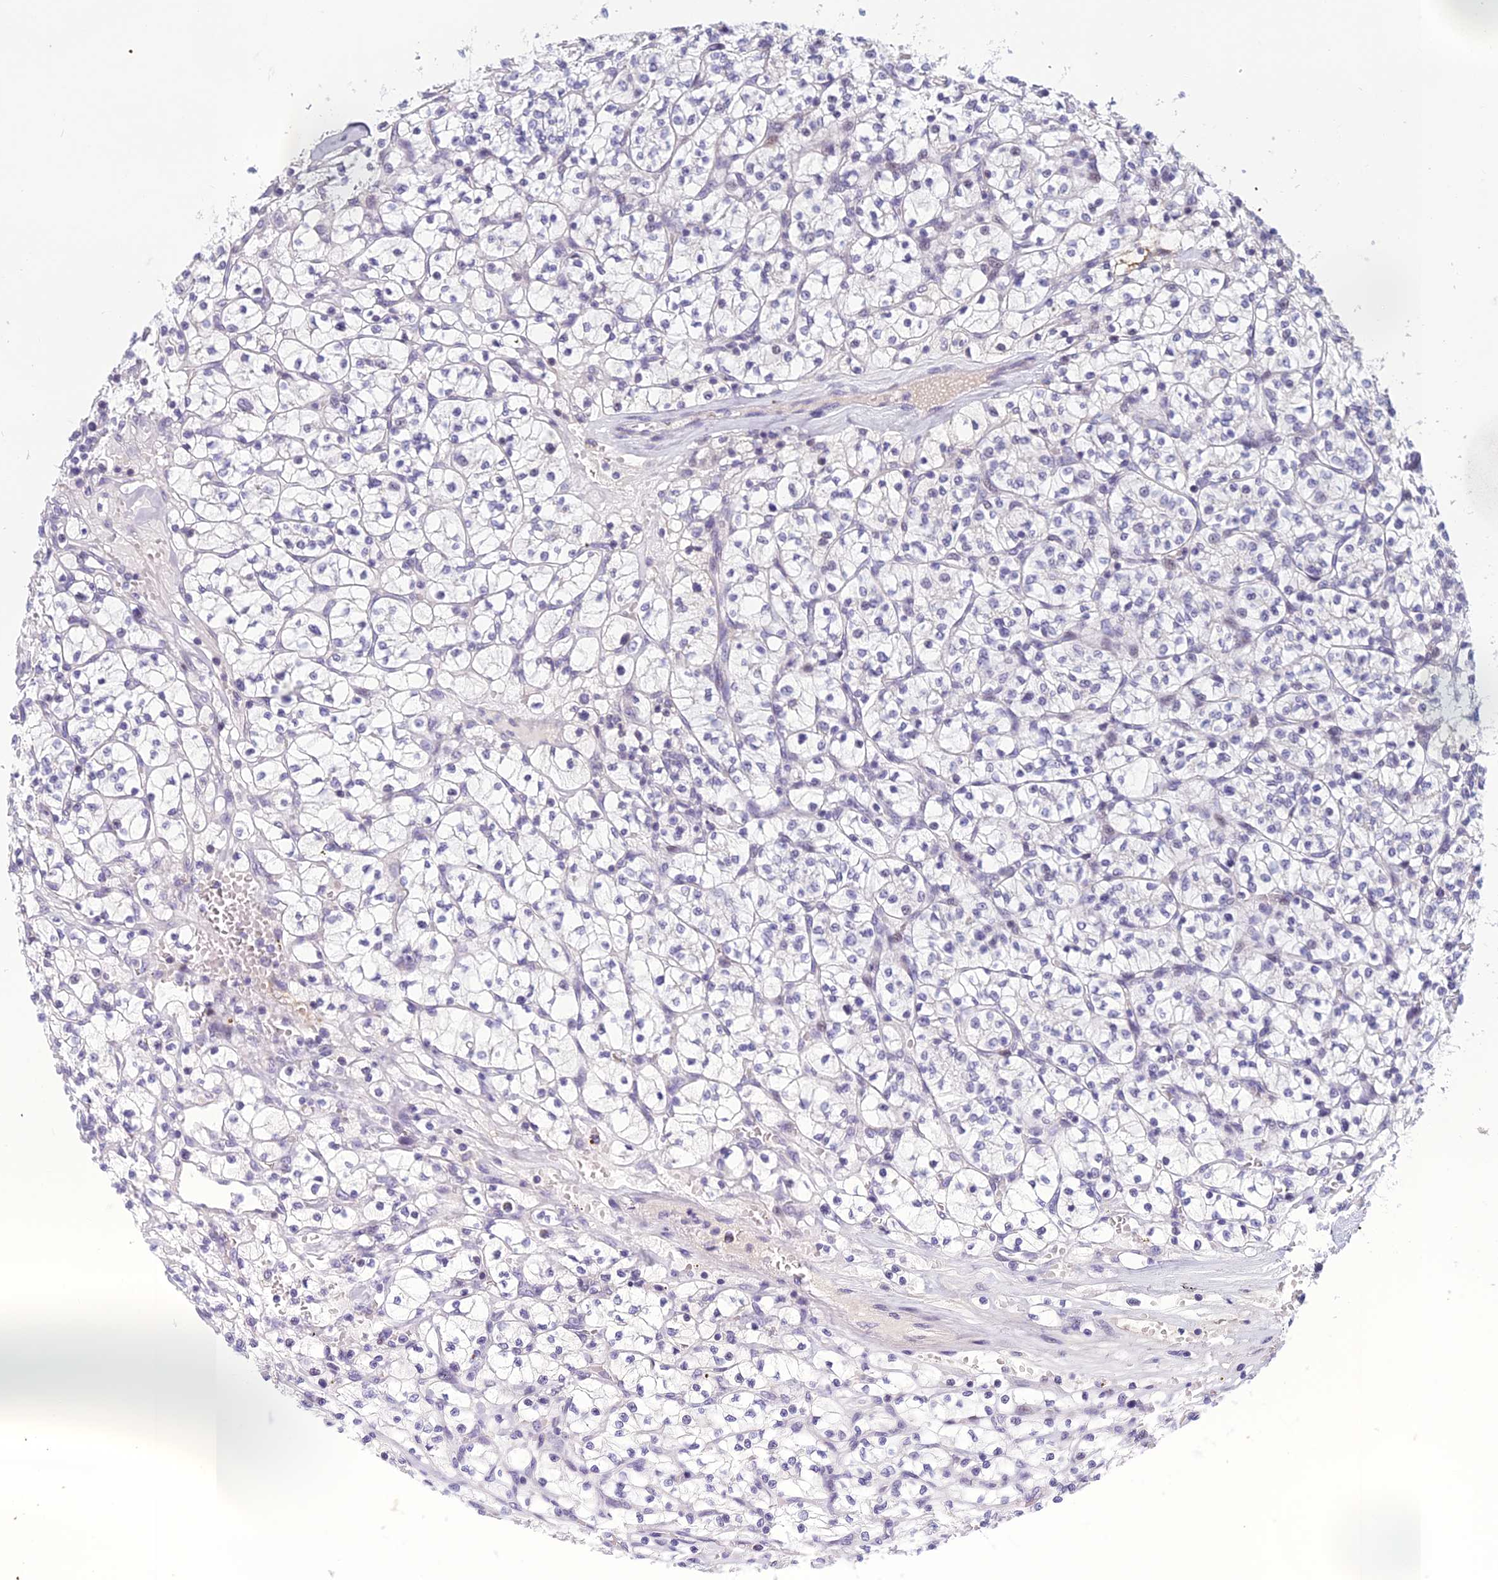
{"staining": {"intensity": "negative", "quantity": "none", "location": "none"}, "tissue": "renal cancer", "cell_type": "Tumor cells", "image_type": "cancer", "snomed": [{"axis": "morphology", "description": "Adenocarcinoma, NOS"}, {"axis": "topography", "description": "Kidney"}], "caption": "Immunohistochemical staining of human renal cancer (adenocarcinoma) shows no significant positivity in tumor cells.", "gene": "RGS17", "patient": {"sex": "female", "age": 64}}